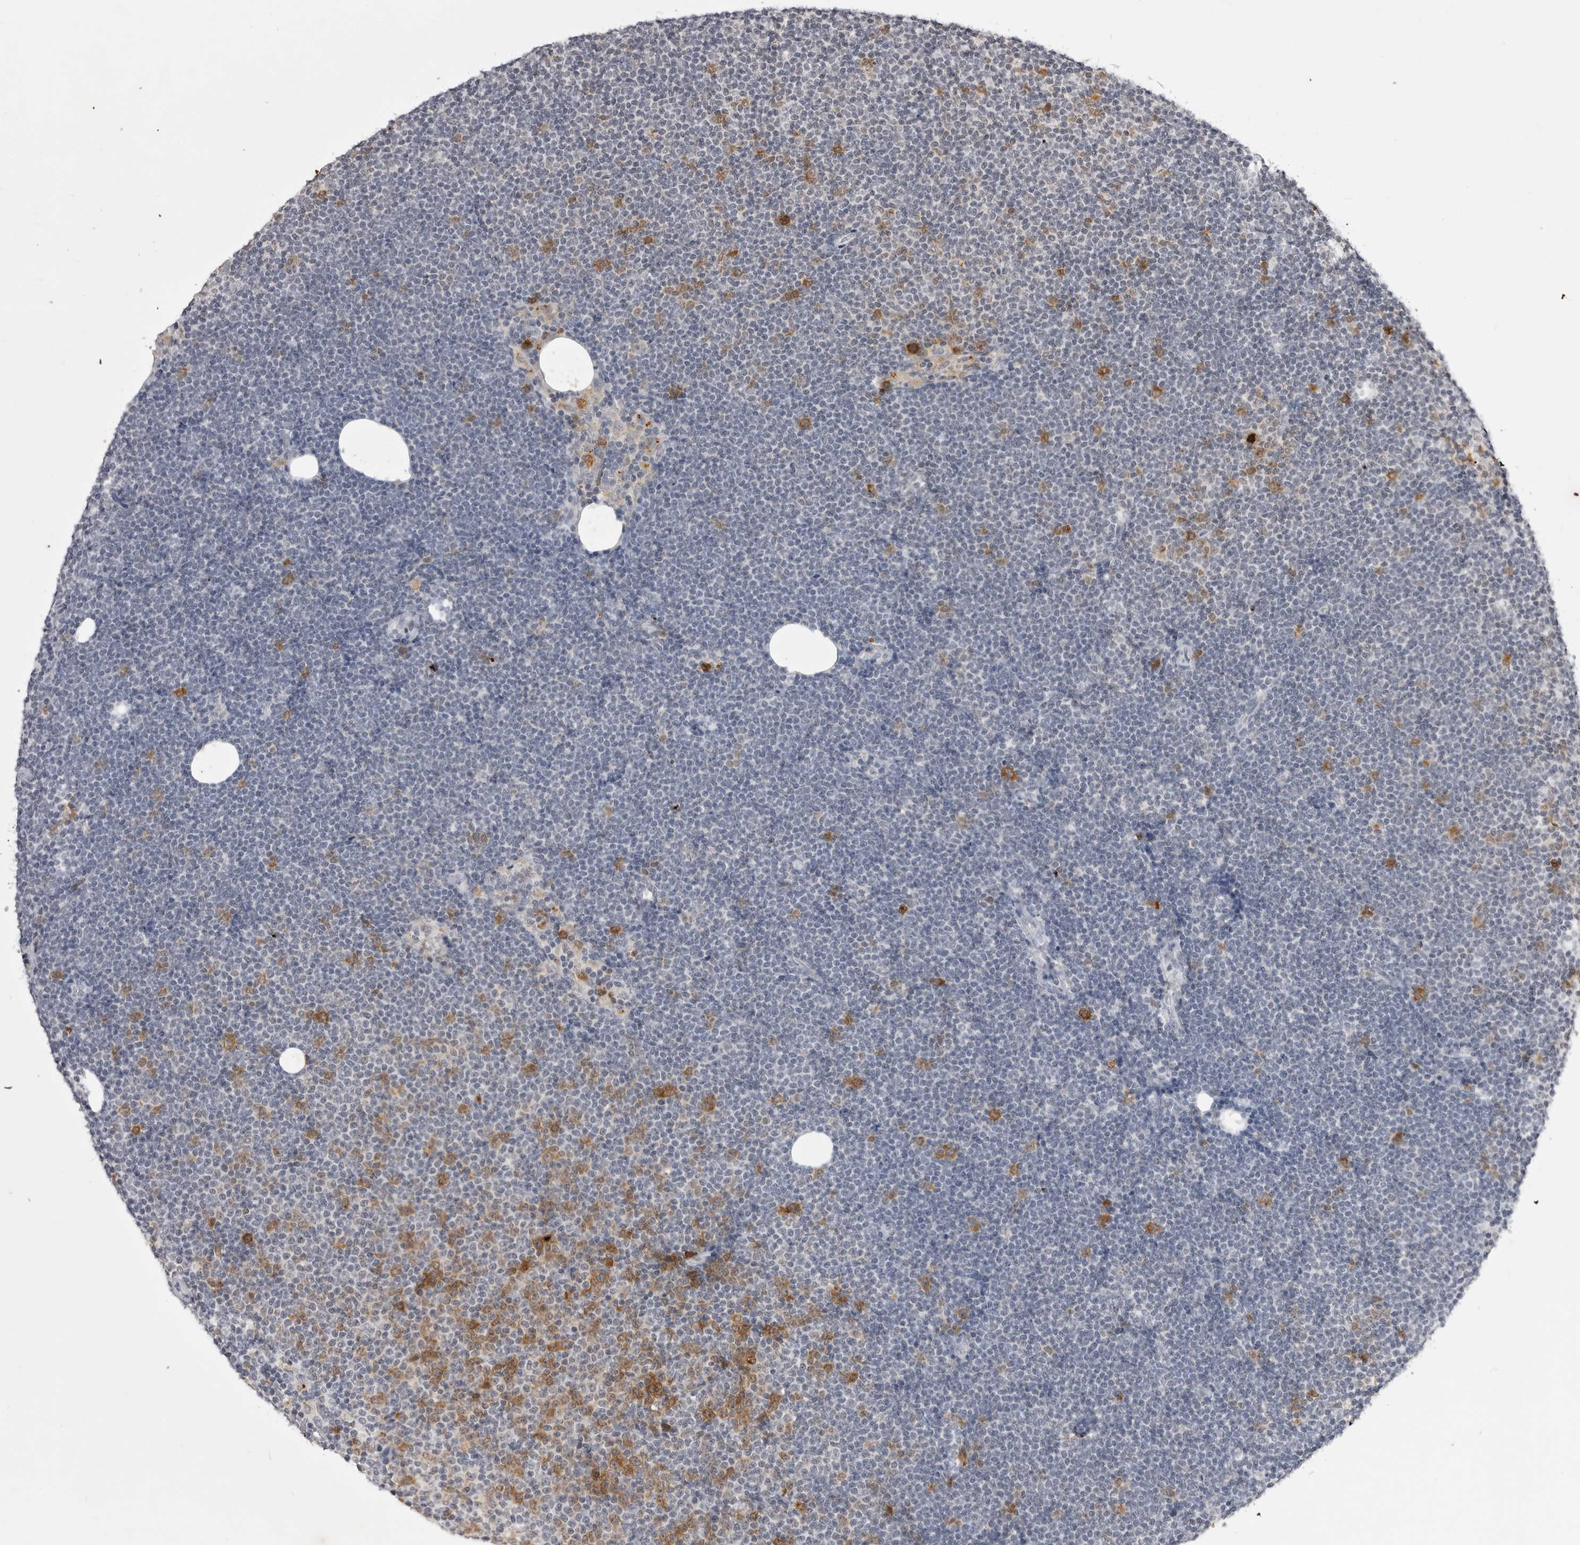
{"staining": {"intensity": "moderate", "quantity": "<25%", "location": "cytoplasmic/membranous"}, "tissue": "lymphoma", "cell_type": "Tumor cells", "image_type": "cancer", "snomed": [{"axis": "morphology", "description": "Malignant lymphoma, non-Hodgkin's type, Low grade"}, {"axis": "topography", "description": "Lymph node"}], "caption": "Moderate cytoplasmic/membranous positivity is identified in about <25% of tumor cells in lymphoma. Nuclei are stained in blue.", "gene": "RRM1", "patient": {"sex": "female", "age": 53}}